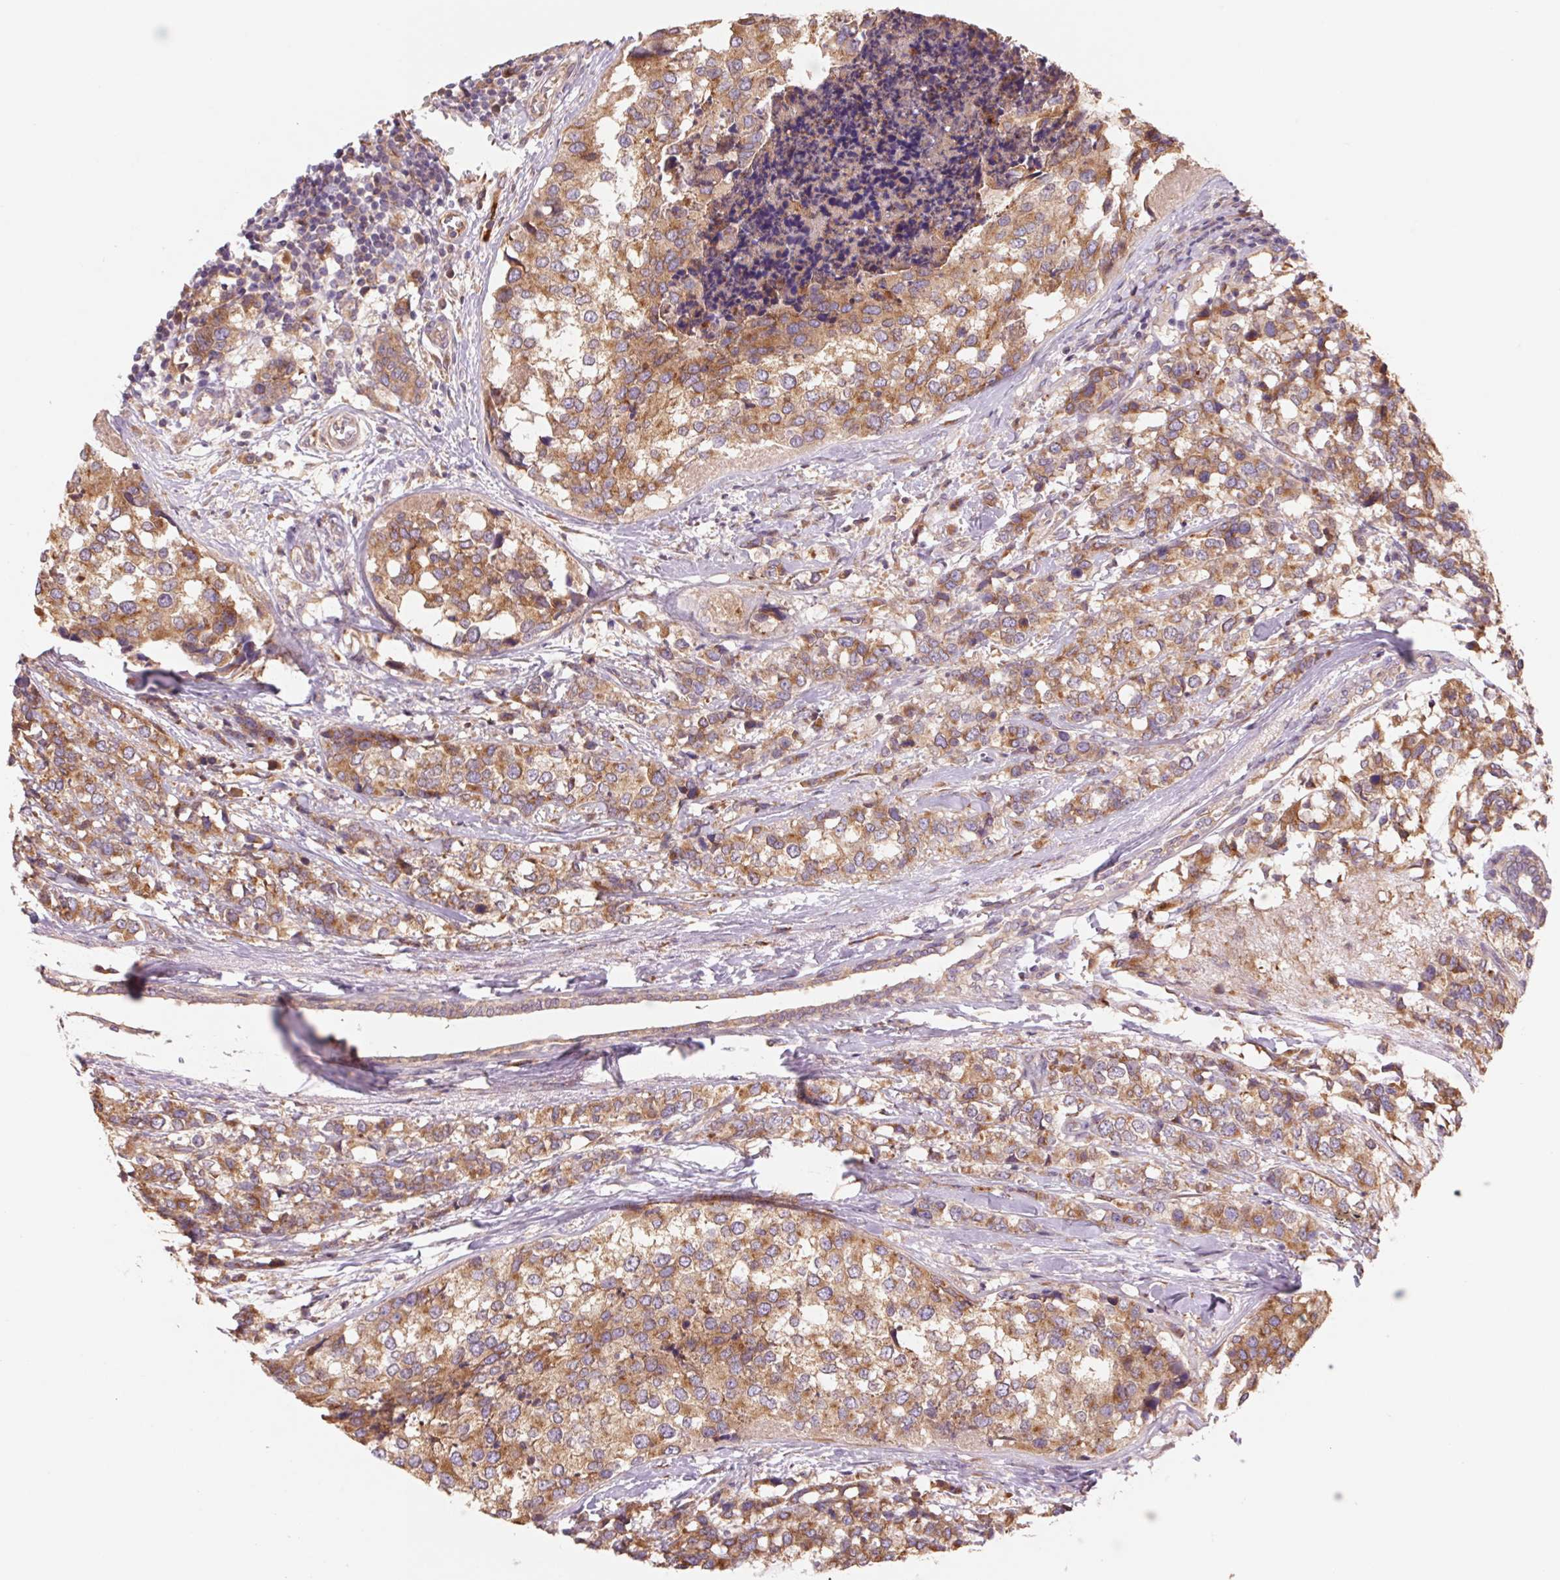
{"staining": {"intensity": "moderate", "quantity": ">75%", "location": "cytoplasmic/membranous"}, "tissue": "breast cancer", "cell_type": "Tumor cells", "image_type": "cancer", "snomed": [{"axis": "morphology", "description": "Lobular carcinoma"}, {"axis": "topography", "description": "Breast"}], "caption": "The immunohistochemical stain labels moderate cytoplasmic/membranous staining in tumor cells of breast lobular carcinoma tissue.", "gene": "RAB1A", "patient": {"sex": "female", "age": 59}}